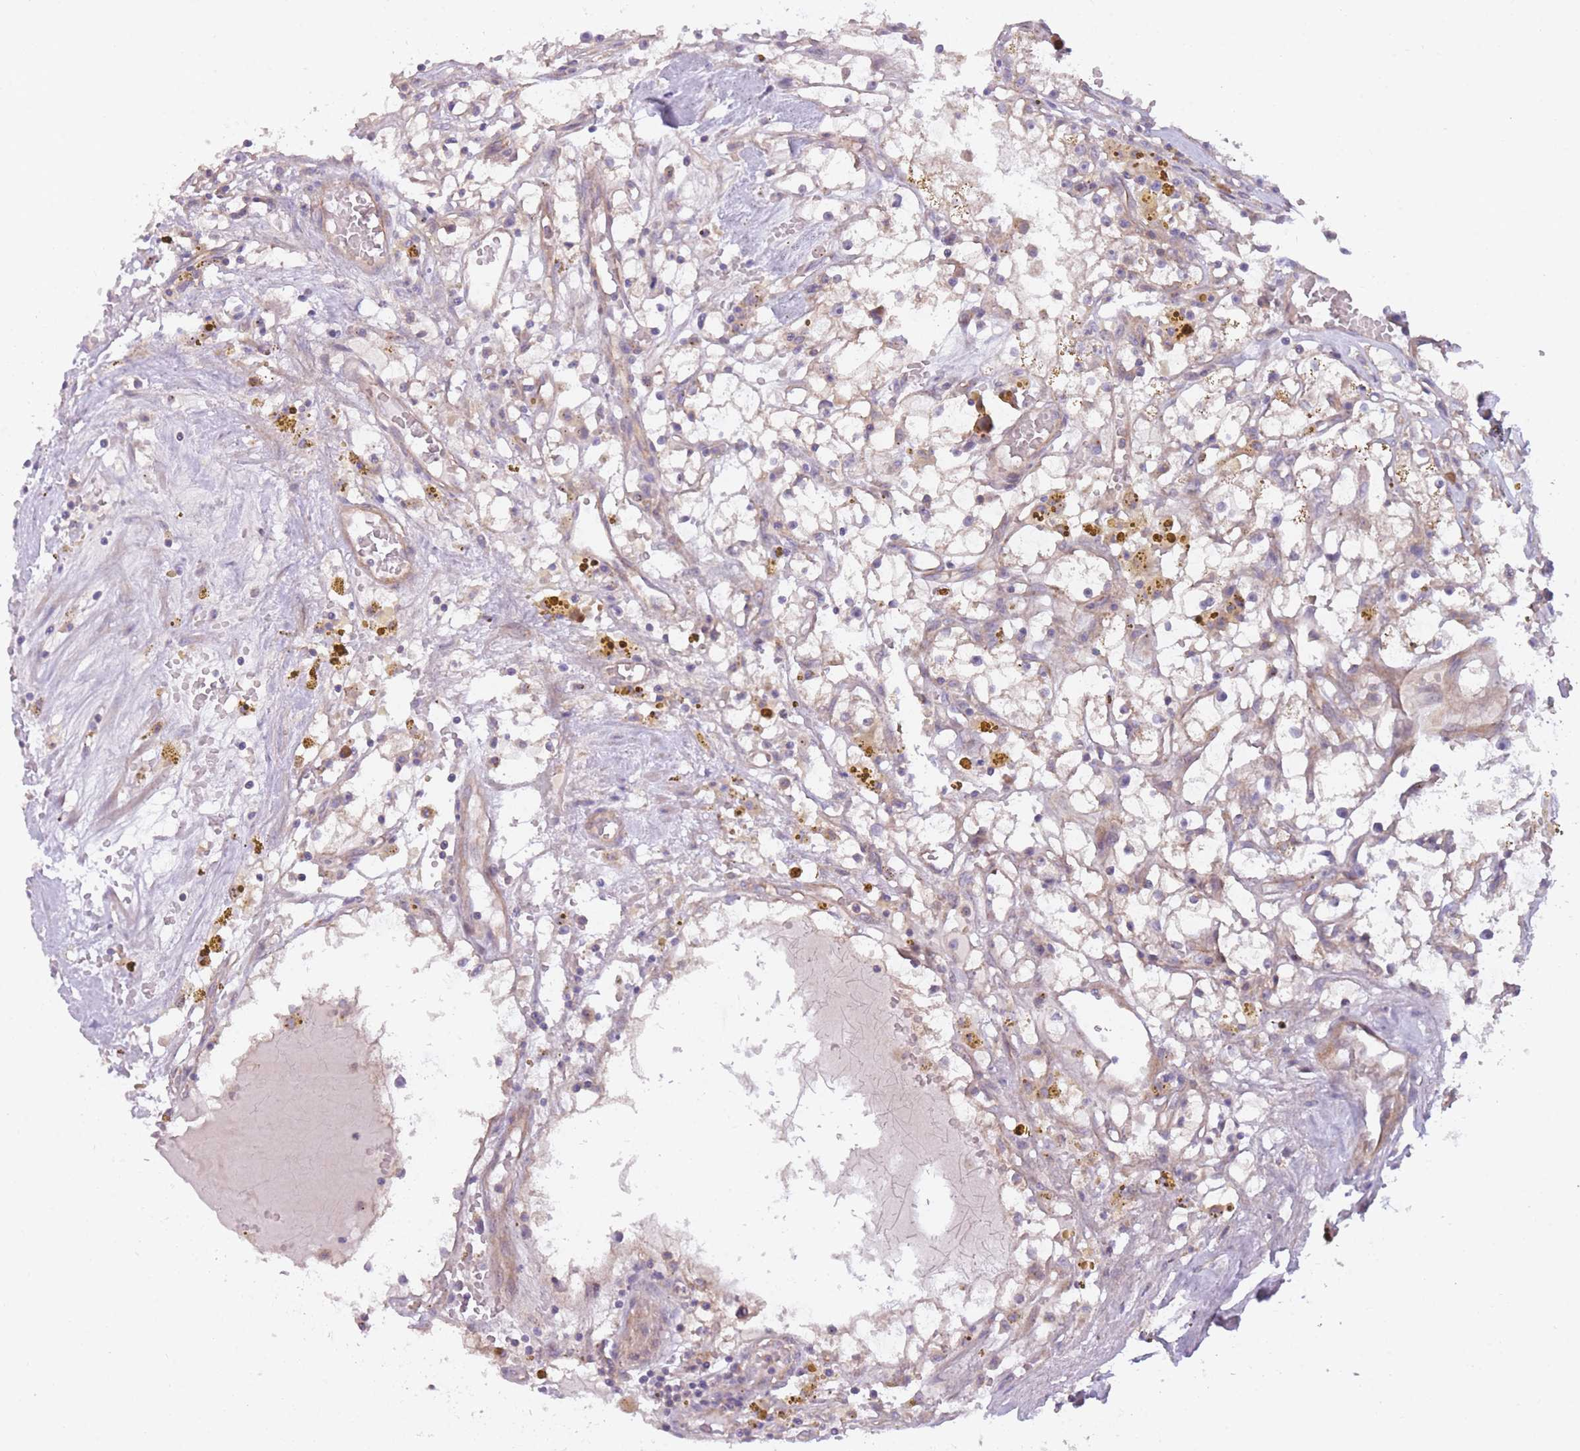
{"staining": {"intensity": "negative", "quantity": "none", "location": "none"}, "tissue": "renal cancer", "cell_type": "Tumor cells", "image_type": "cancer", "snomed": [{"axis": "morphology", "description": "Adenocarcinoma, NOS"}, {"axis": "topography", "description": "Kidney"}], "caption": "Immunohistochemical staining of renal cancer (adenocarcinoma) exhibits no significant staining in tumor cells. (DAB immunohistochemistry, high magnification).", "gene": "WDR93", "patient": {"sex": "male", "age": 56}}